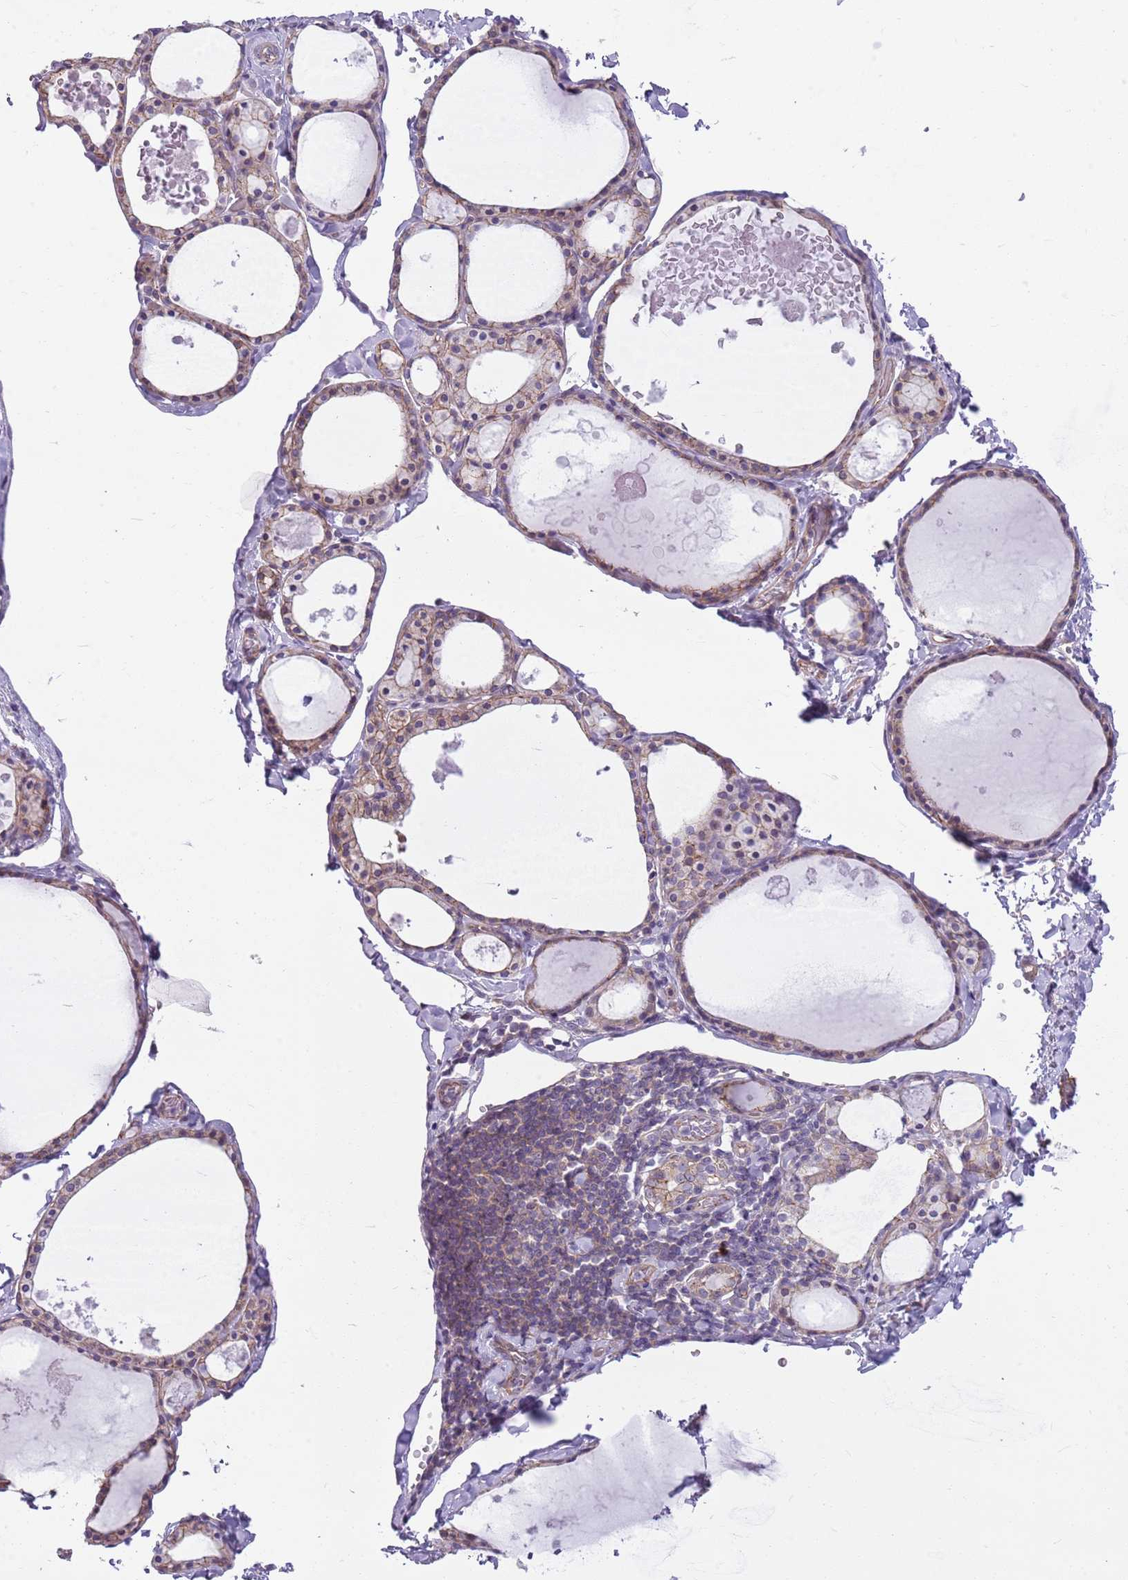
{"staining": {"intensity": "weak", "quantity": ">75%", "location": "cytoplasmic/membranous"}, "tissue": "thyroid gland", "cell_type": "Glandular cells", "image_type": "normal", "snomed": [{"axis": "morphology", "description": "Normal tissue, NOS"}, {"axis": "topography", "description": "Thyroid gland"}], "caption": "High-magnification brightfield microscopy of normal thyroid gland stained with DAB (3,3'-diaminobenzidine) (brown) and counterstained with hematoxylin (blue). glandular cells exhibit weak cytoplasmic/membranous expression is seen in approximately>75% of cells.", "gene": "PARP8", "patient": {"sex": "male", "age": 56}}